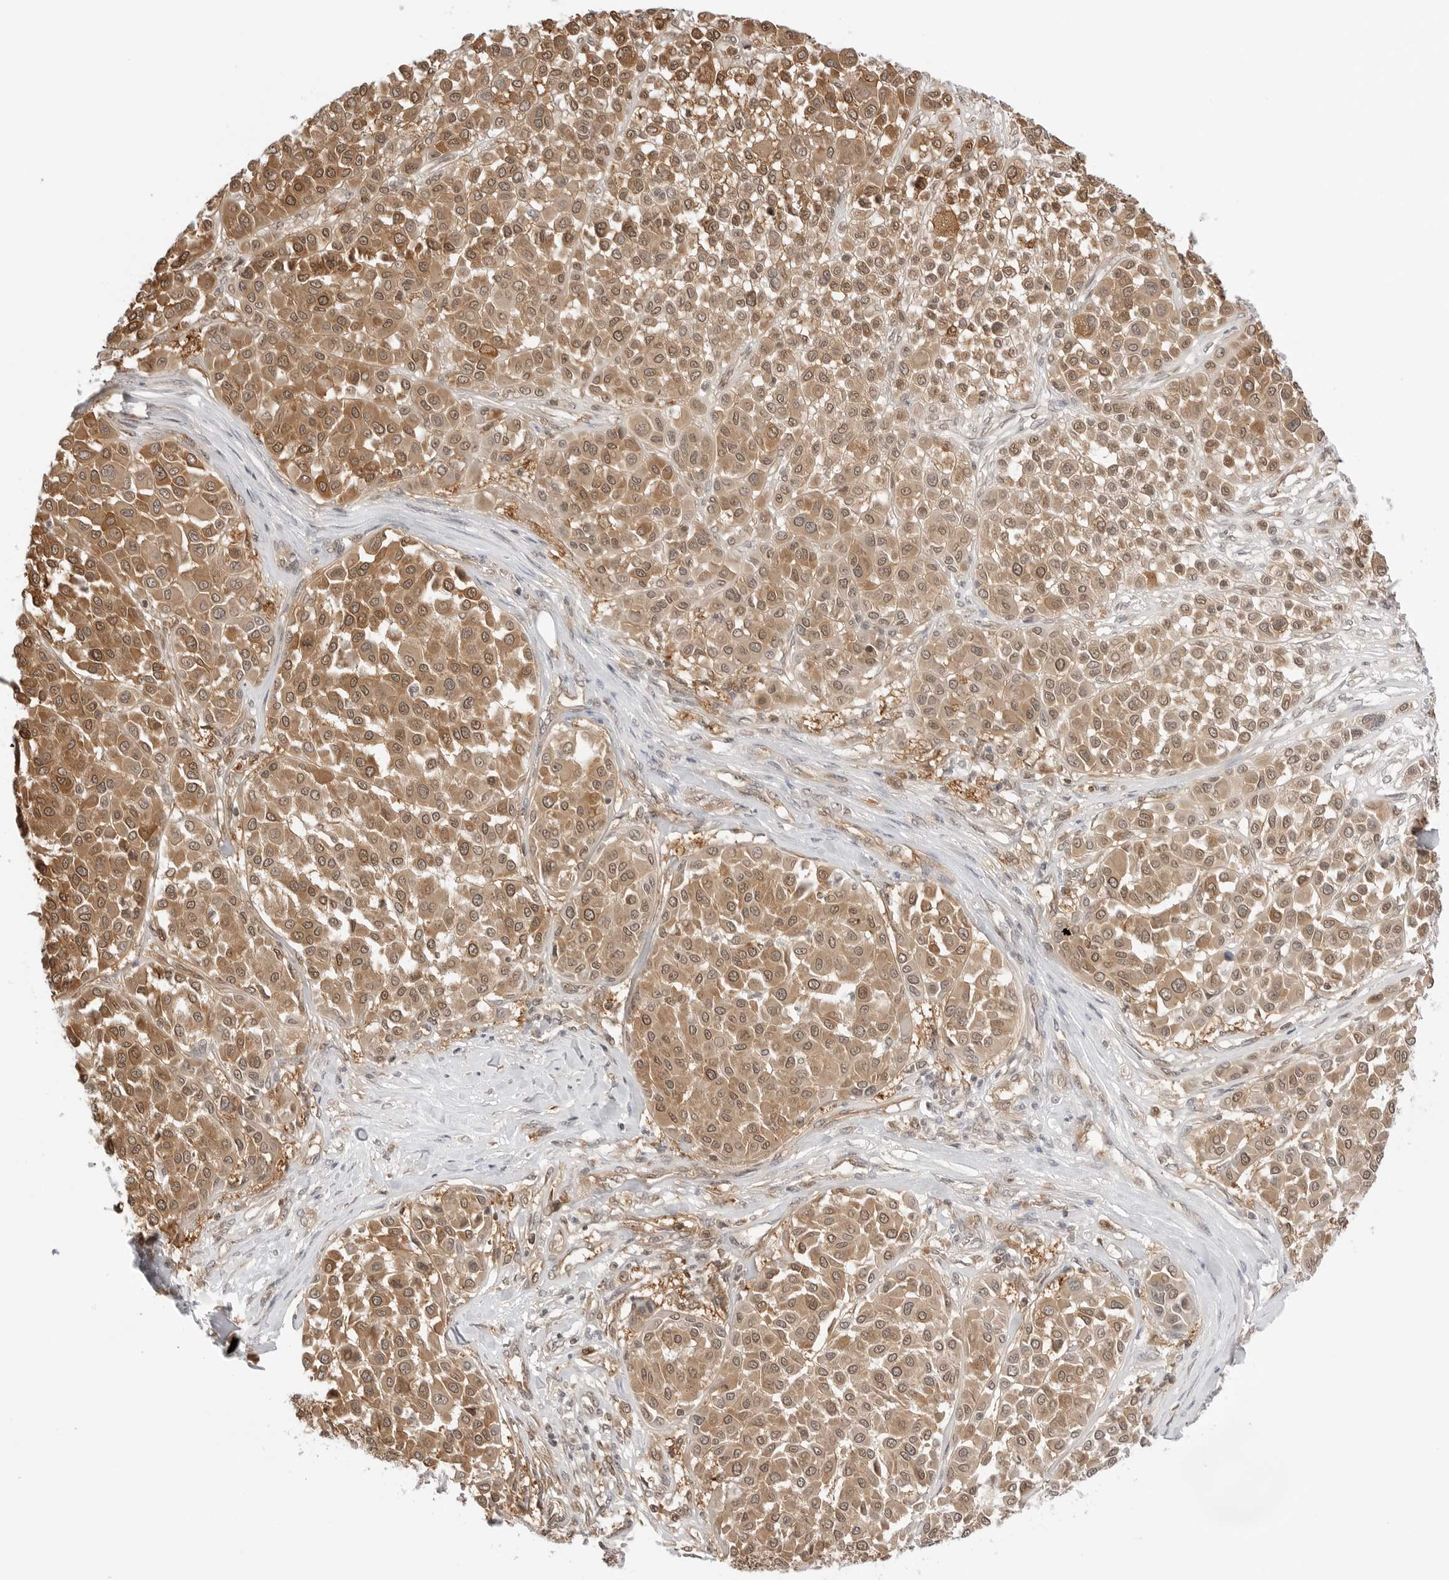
{"staining": {"intensity": "moderate", "quantity": ">75%", "location": "cytoplasmic/membranous,nuclear"}, "tissue": "melanoma", "cell_type": "Tumor cells", "image_type": "cancer", "snomed": [{"axis": "morphology", "description": "Malignant melanoma, Metastatic site"}, {"axis": "topography", "description": "Soft tissue"}], "caption": "Immunohistochemical staining of human malignant melanoma (metastatic site) displays medium levels of moderate cytoplasmic/membranous and nuclear protein staining in about >75% of tumor cells.", "gene": "NUDC", "patient": {"sex": "male", "age": 41}}